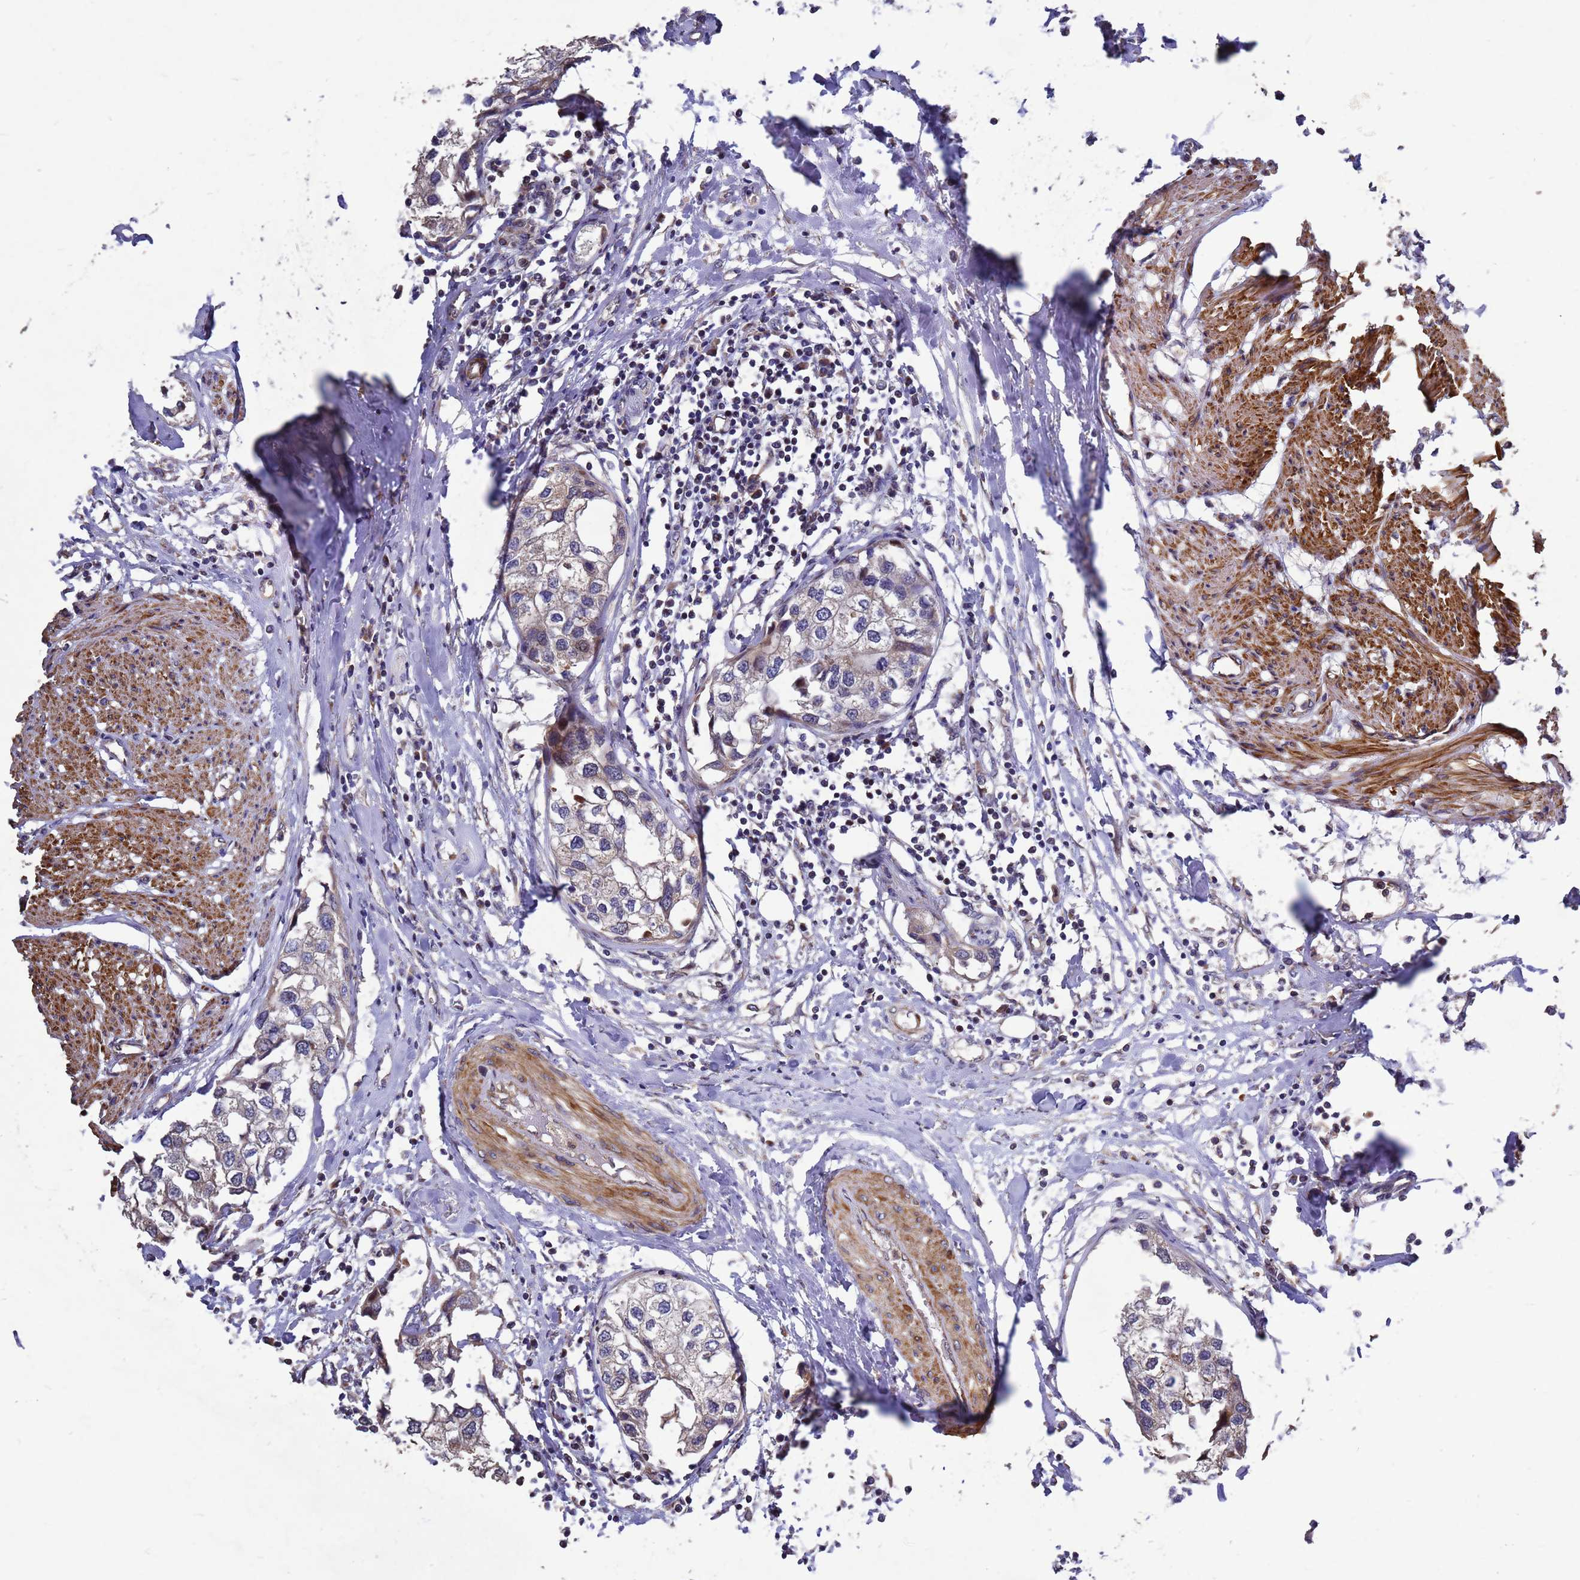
{"staining": {"intensity": "negative", "quantity": "none", "location": "none"}, "tissue": "urothelial cancer", "cell_type": "Tumor cells", "image_type": "cancer", "snomed": [{"axis": "morphology", "description": "Urothelial carcinoma, High grade"}, {"axis": "topography", "description": "Urinary bladder"}], "caption": "A histopathology image of urothelial carcinoma (high-grade) stained for a protein demonstrates no brown staining in tumor cells. (DAB (3,3'-diaminobenzidine) IHC, high magnification).", "gene": "RSPRY1", "patient": {"sex": "male", "age": 64}}